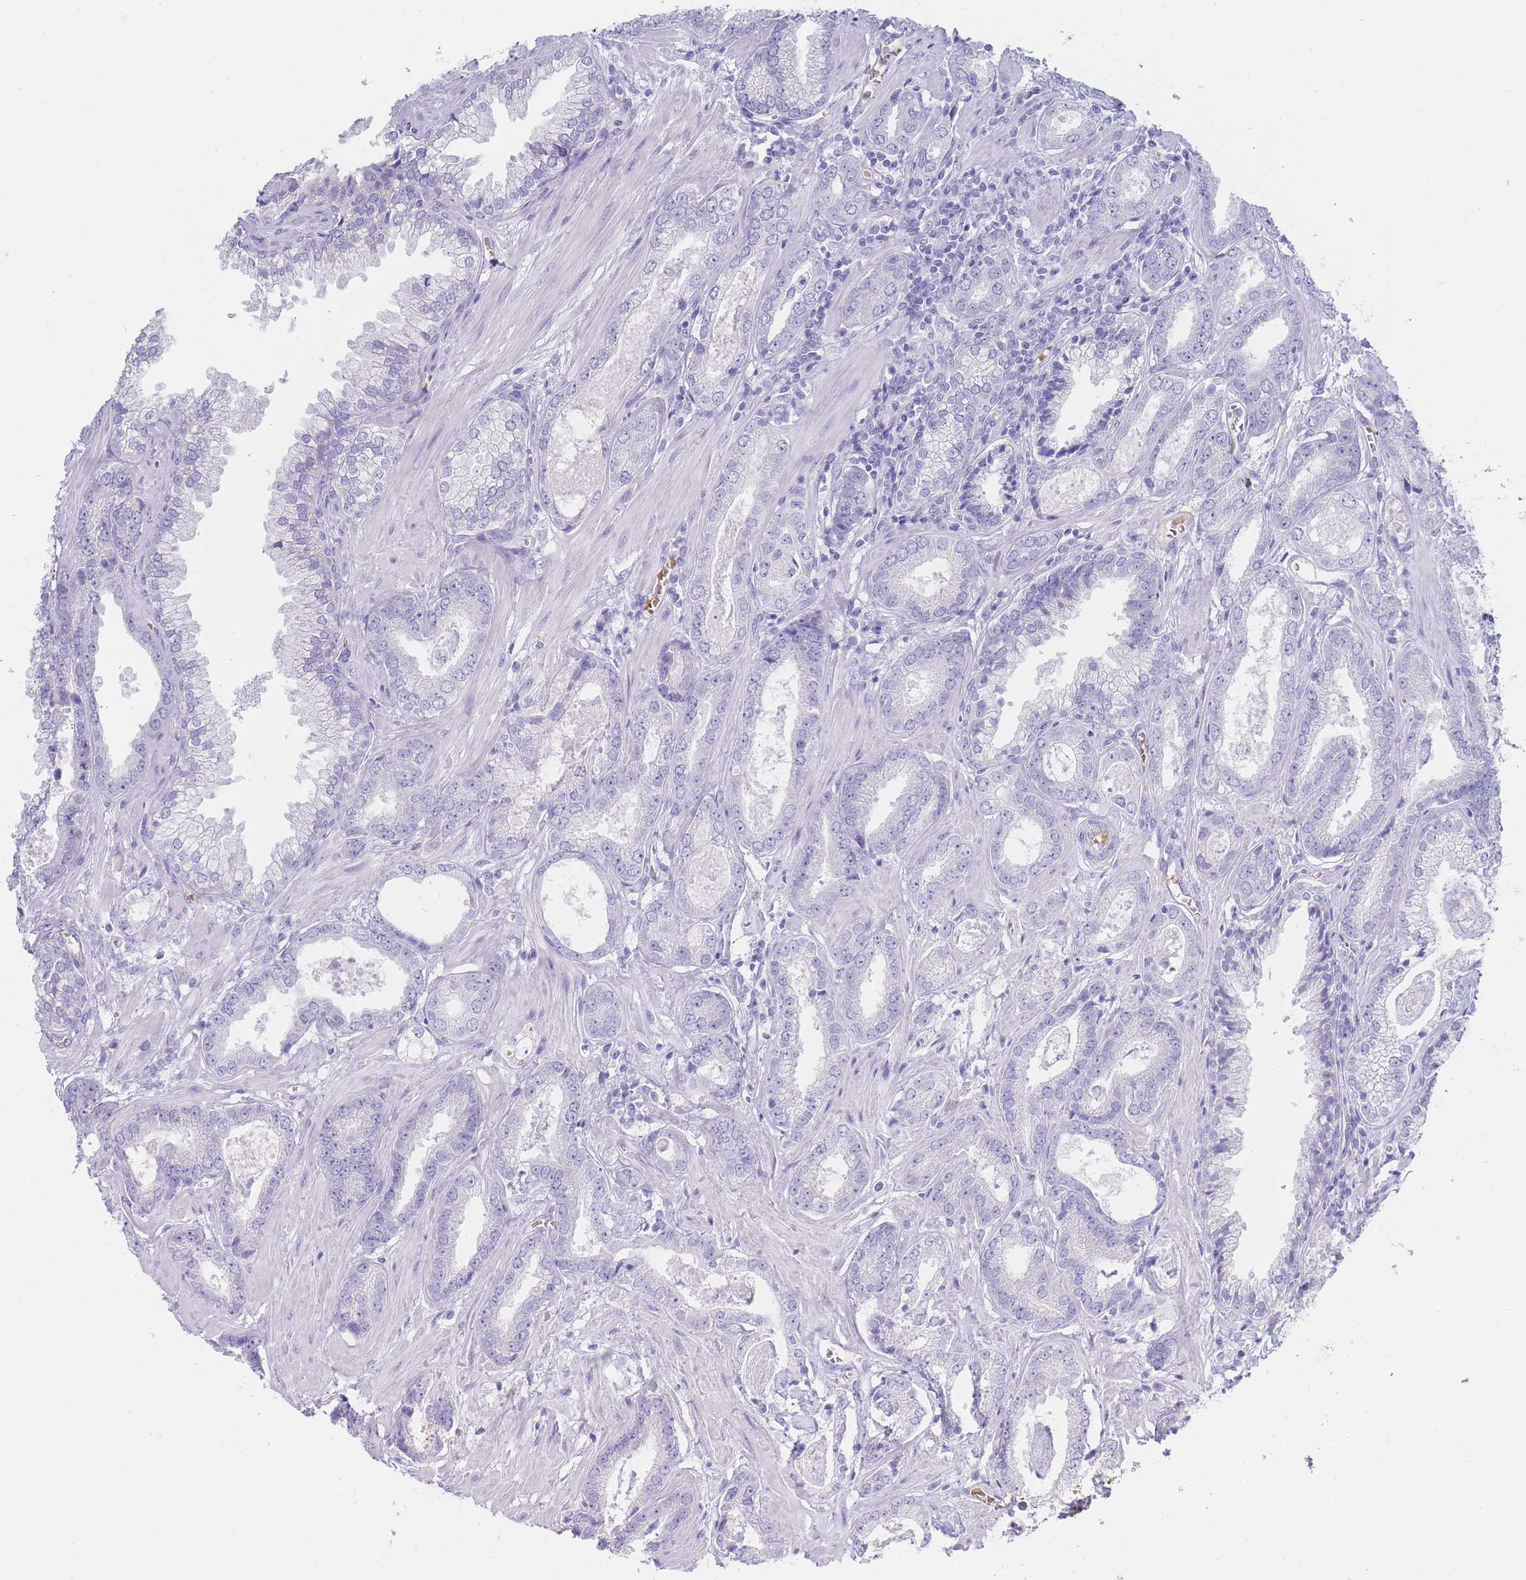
{"staining": {"intensity": "negative", "quantity": "none", "location": "none"}, "tissue": "prostate cancer", "cell_type": "Tumor cells", "image_type": "cancer", "snomed": [{"axis": "morphology", "description": "Adenocarcinoma, Low grade"}, {"axis": "topography", "description": "Prostate"}], "caption": "Prostate cancer was stained to show a protein in brown. There is no significant expression in tumor cells. (DAB IHC visualized using brightfield microscopy, high magnification).", "gene": "HBG2", "patient": {"sex": "male", "age": 60}}